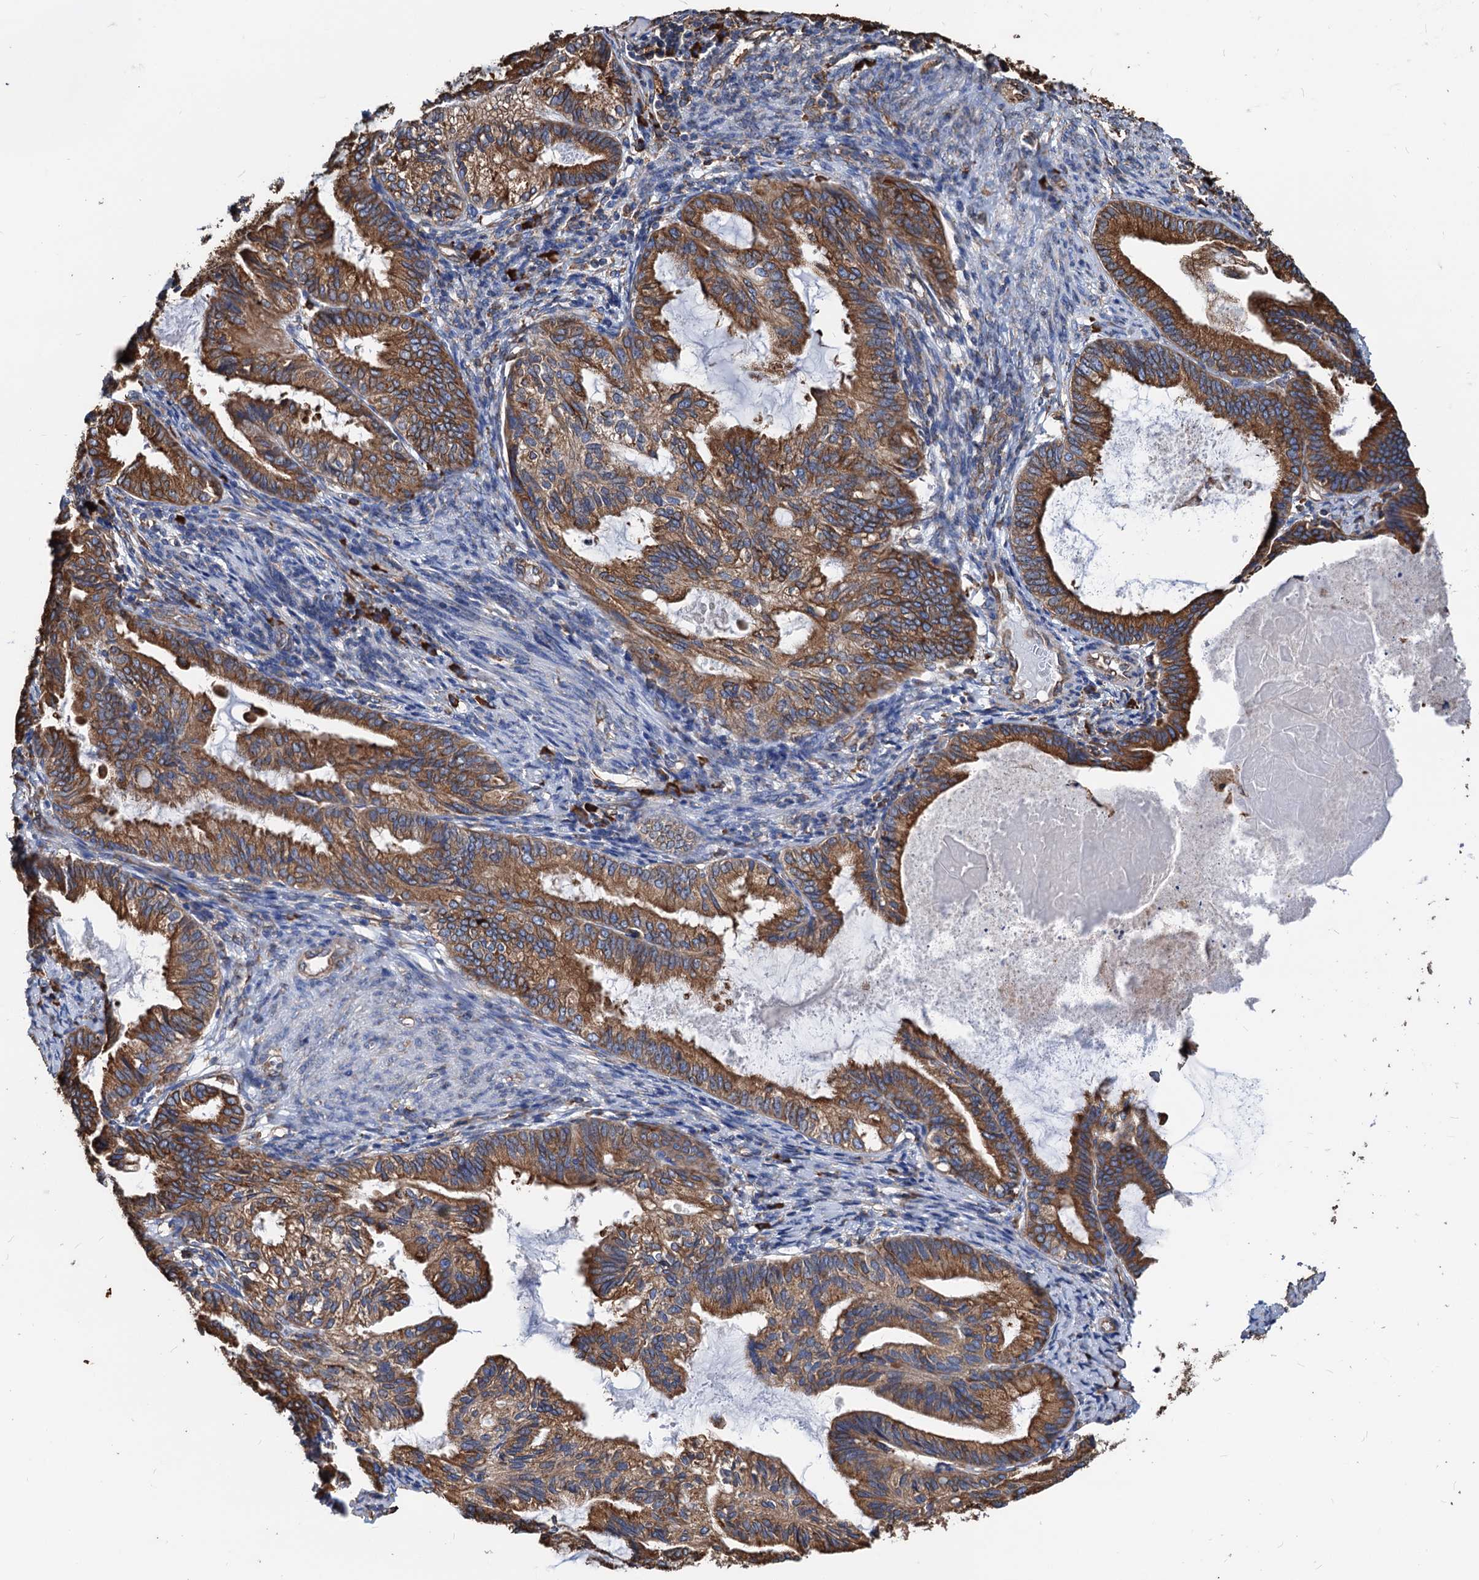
{"staining": {"intensity": "moderate", "quantity": ">75%", "location": "cytoplasmic/membranous"}, "tissue": "endometrial cancer", "cell_type": "Tumor cells", "image_type": "cancer", "snomed": [{"axis": "morphology", "description": "Adenocarcinoma, NOS"}, {"axis": "topography", "description": "Endometrium"}], "caption": "Immunohistochemistry (IHC) micrograph of neoplastic tissue: adenocarcinoma (endometrial) stained using immunohistochemistry demonstrates medium levels of moderate protein expression localized specifically in the cytoplasmic/membranous of tumor cells, appearing as a cytoplasmic/membranous brown color.", "gene": "HSPA5", "patient": {"sex": "female", "age": 86}}